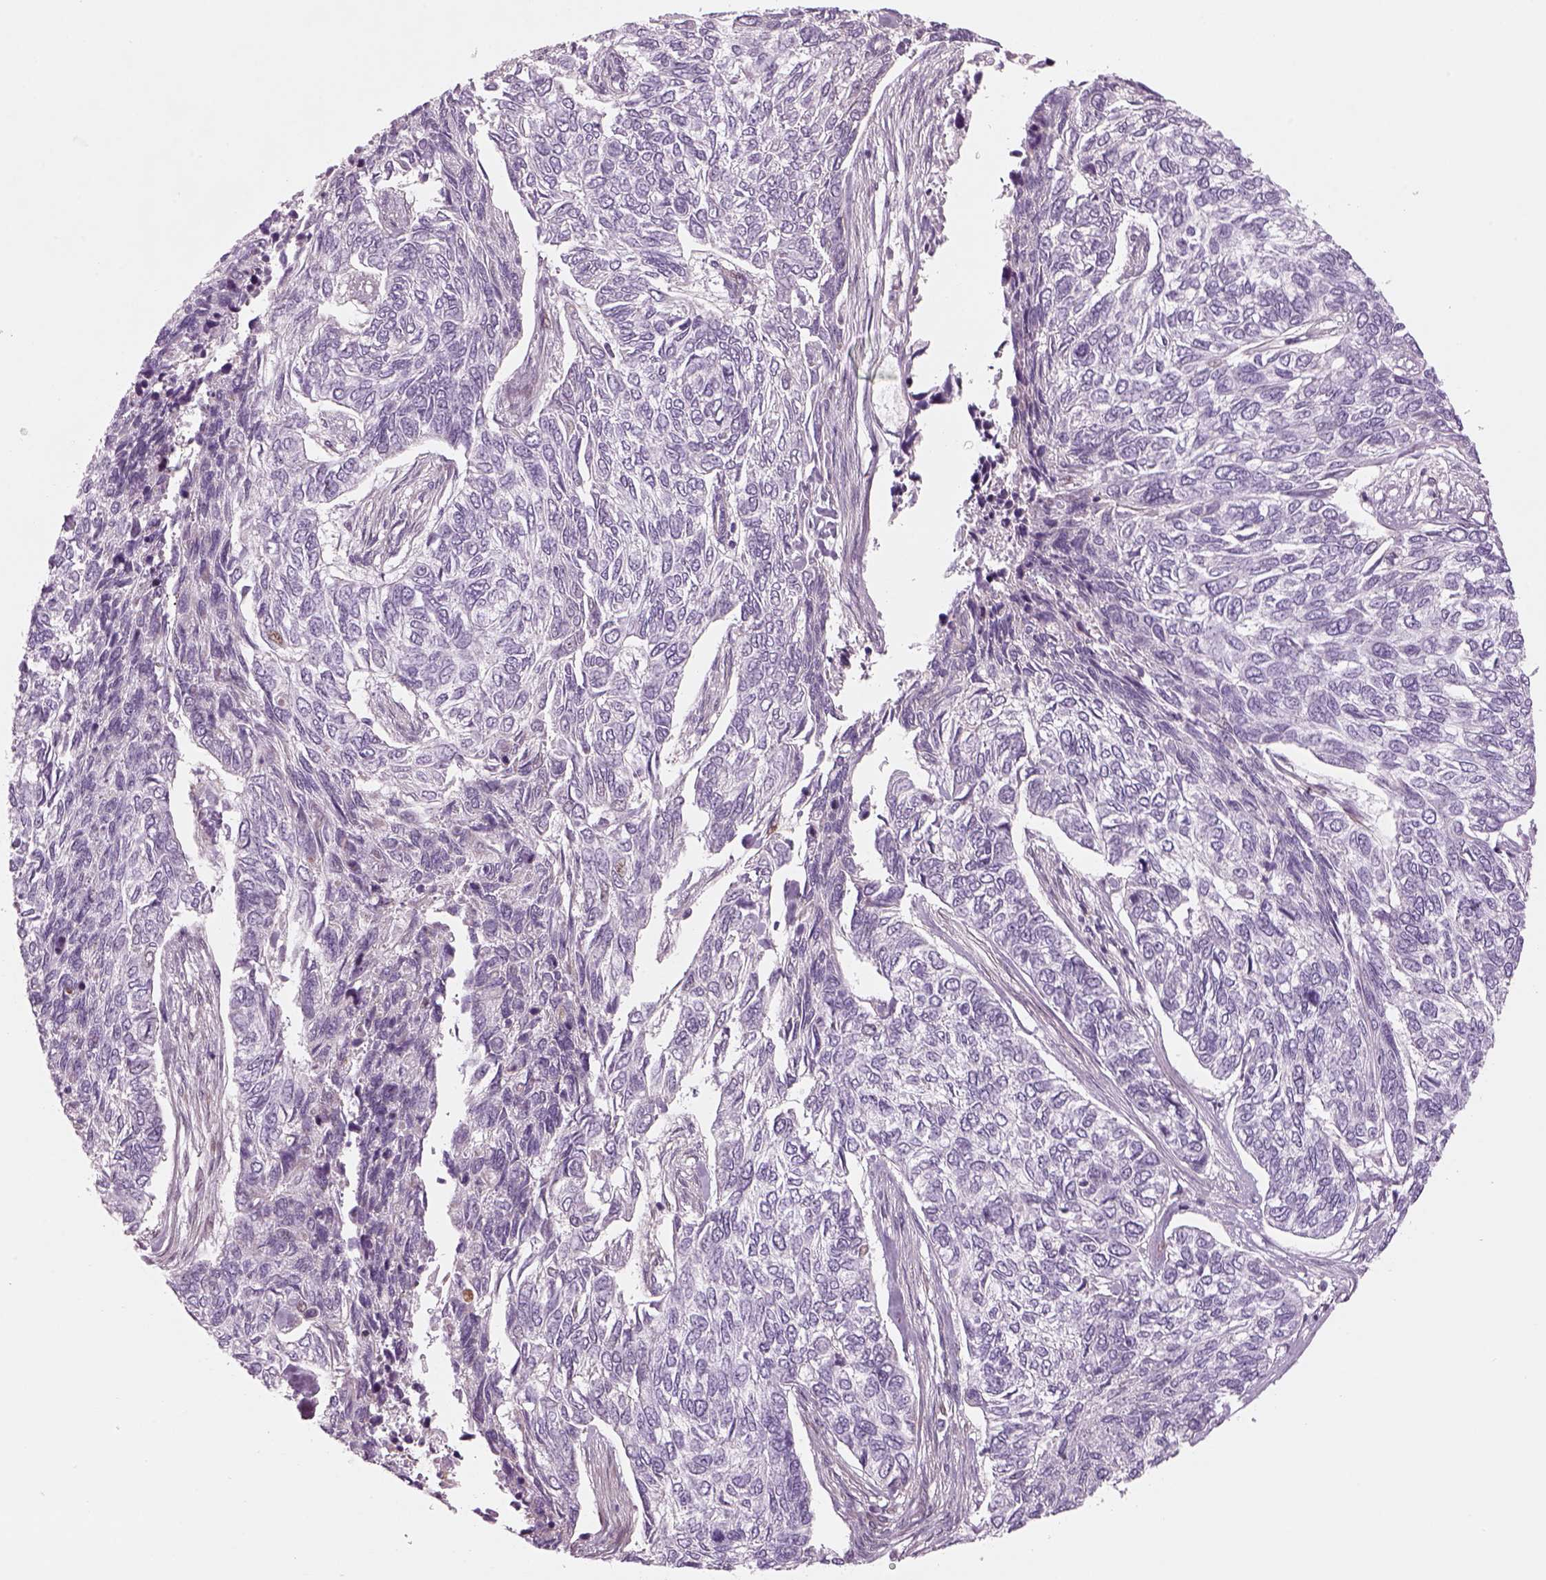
{"staining": {"intensity": "negative", "quantity": "none", "location": "none"}, "tissue": "skin cancer", "cell_type": "Tumor cells", "image_type": "cancer", "snomed": [{"axis": "morphology", "description": "Basal cell carcinoma"}, {"axis": "topography", "description": "Skin"}], "caption": "DAB immunohistochemical staining of skin cancer (basal cell carcinoma) exhibits no significant staining in tumor cells.", "gene": "PABPC1L2B", "patient": {"sex": "female", "age": 65}}